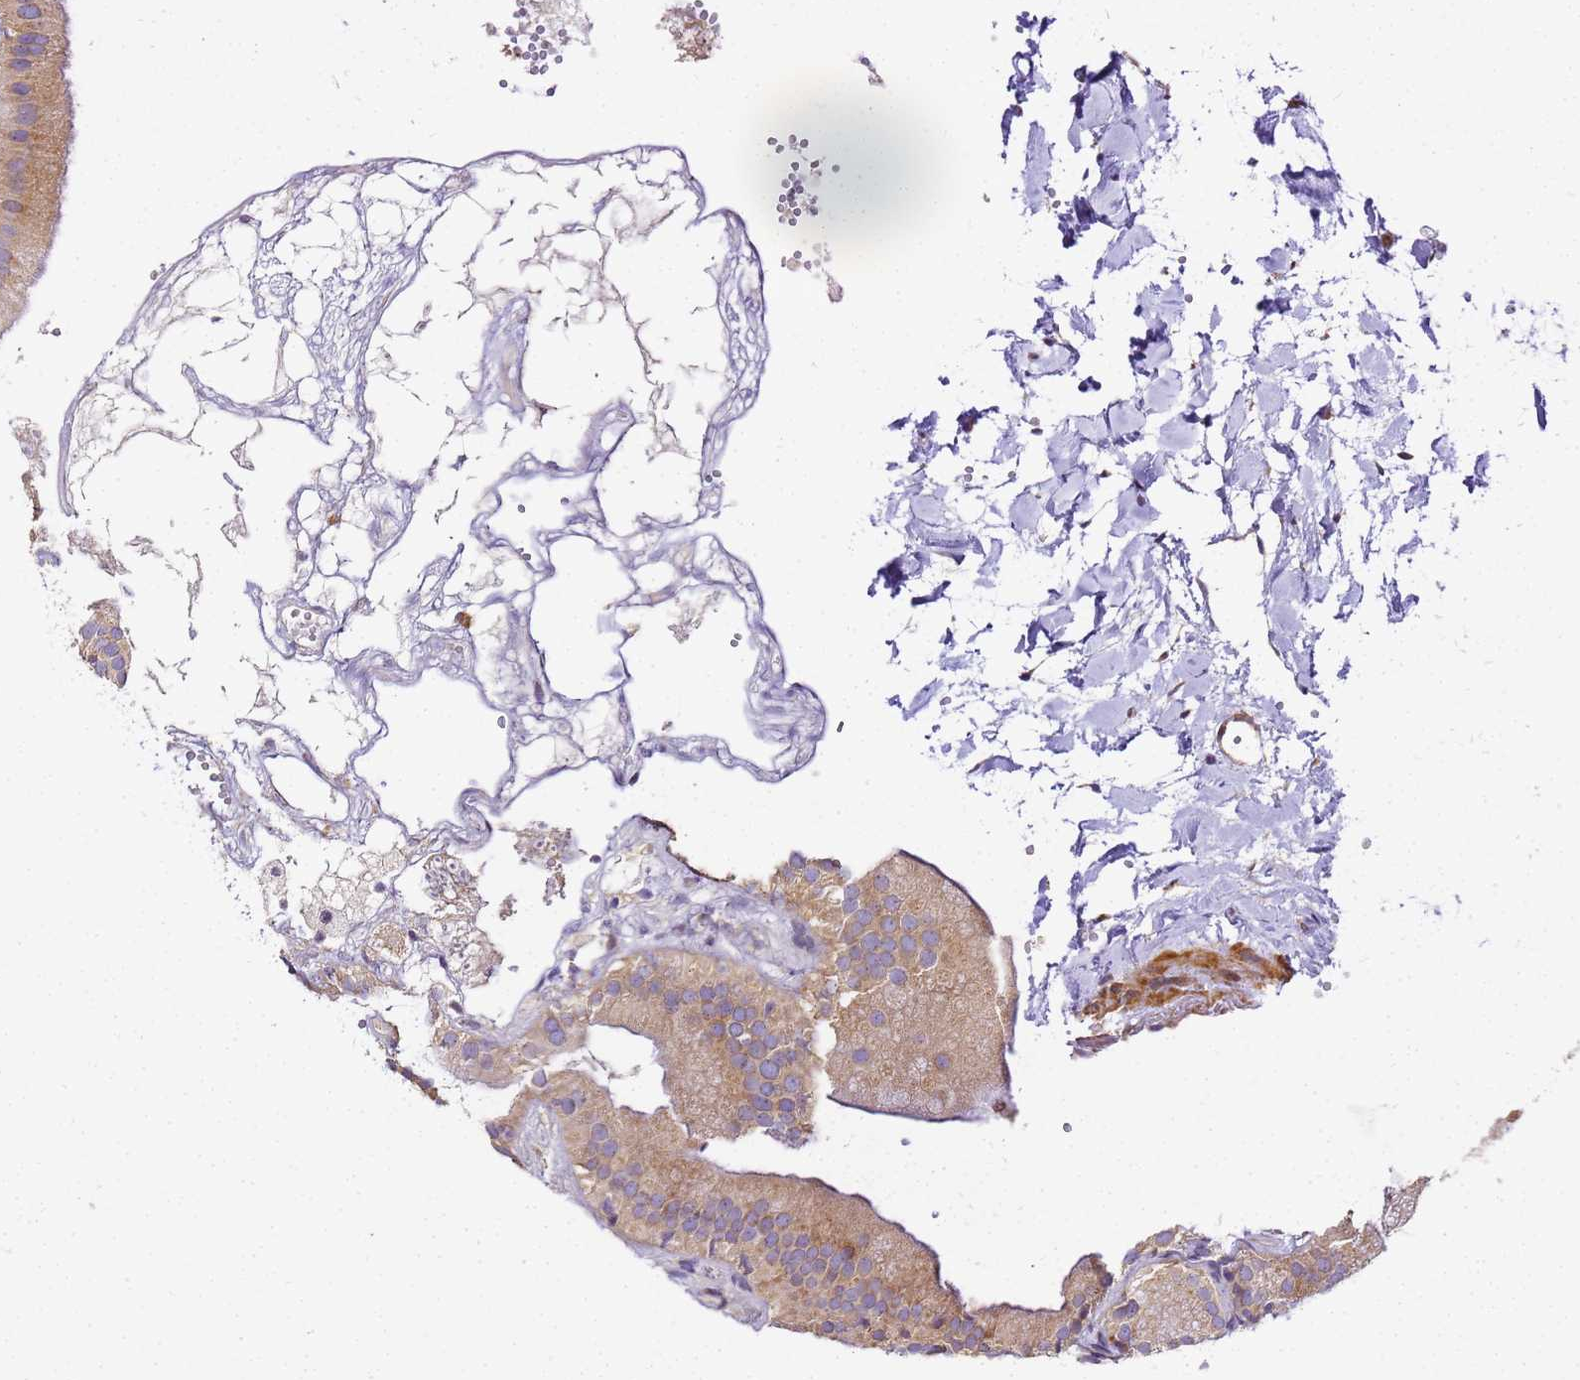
{"staining": {"intensity": "moderate", "quantity": ">75%", "location": "cytoplasmic/membranous"}, "tissue": "gallbladder", "cell_type": "Glandular cells", "image_type": "normal", "snomed": [{"axis": "morphology", "description": "Normal tissue, NOS"}, {"axis": "topography", "description": "Gallbladder"}], "caption": "IHC micrograph of unremarkable gallbladder: gallbladder stained using IHC shows medium levels of moderate protein expression localized specifically in the cytoplasmic/membranous of glandular cells, appearing as a cytoplasmic/membranous brown color.", "gene": "RPL13A", "patient": {"sex": "male", "age": 55}}